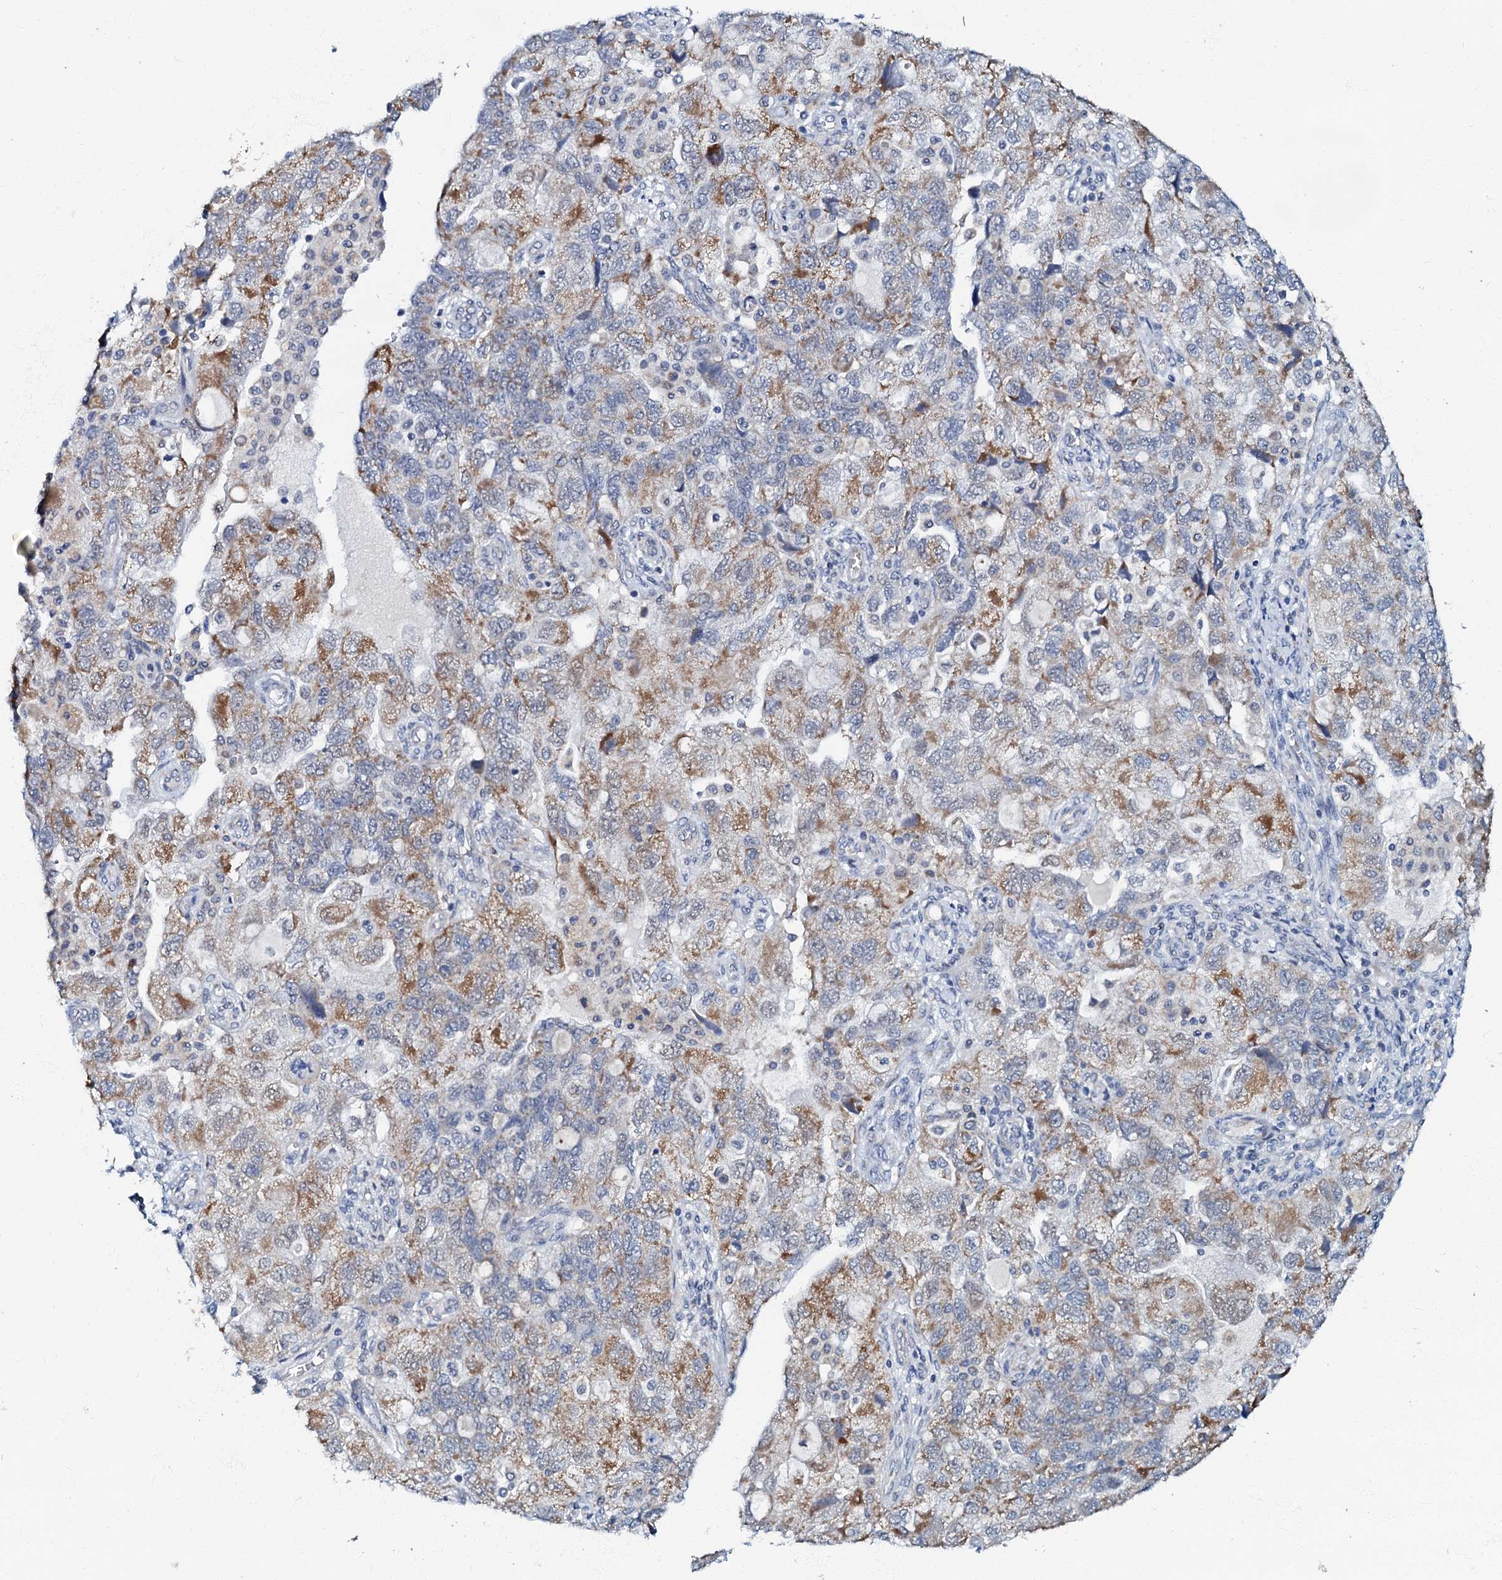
{"staining": {"intensity": "moderate", "quantity": ">75%", "location": "cytoplasmic/membranous"}, "tissue": "ovarian cancer", "cell_type": "Tumor cells", "image_type": "cancer", "snomed": [{"axis": "morphology", "description": "Carcinoma, NOS"}, {"axis": "morphology", "description": "Cystadenocarcinoma, serous, NOS"}, {"axis": "topography", "description": "Ovary"}], "caption": "This is an image of immunohistochemistry (IHC) staining of ovarian carcinoma, which shows moderate expression in the cytoplasmic/membranous of tumor cells.", "gene": "MRPL51", "patient": {"sex": "female", "age": 69}}